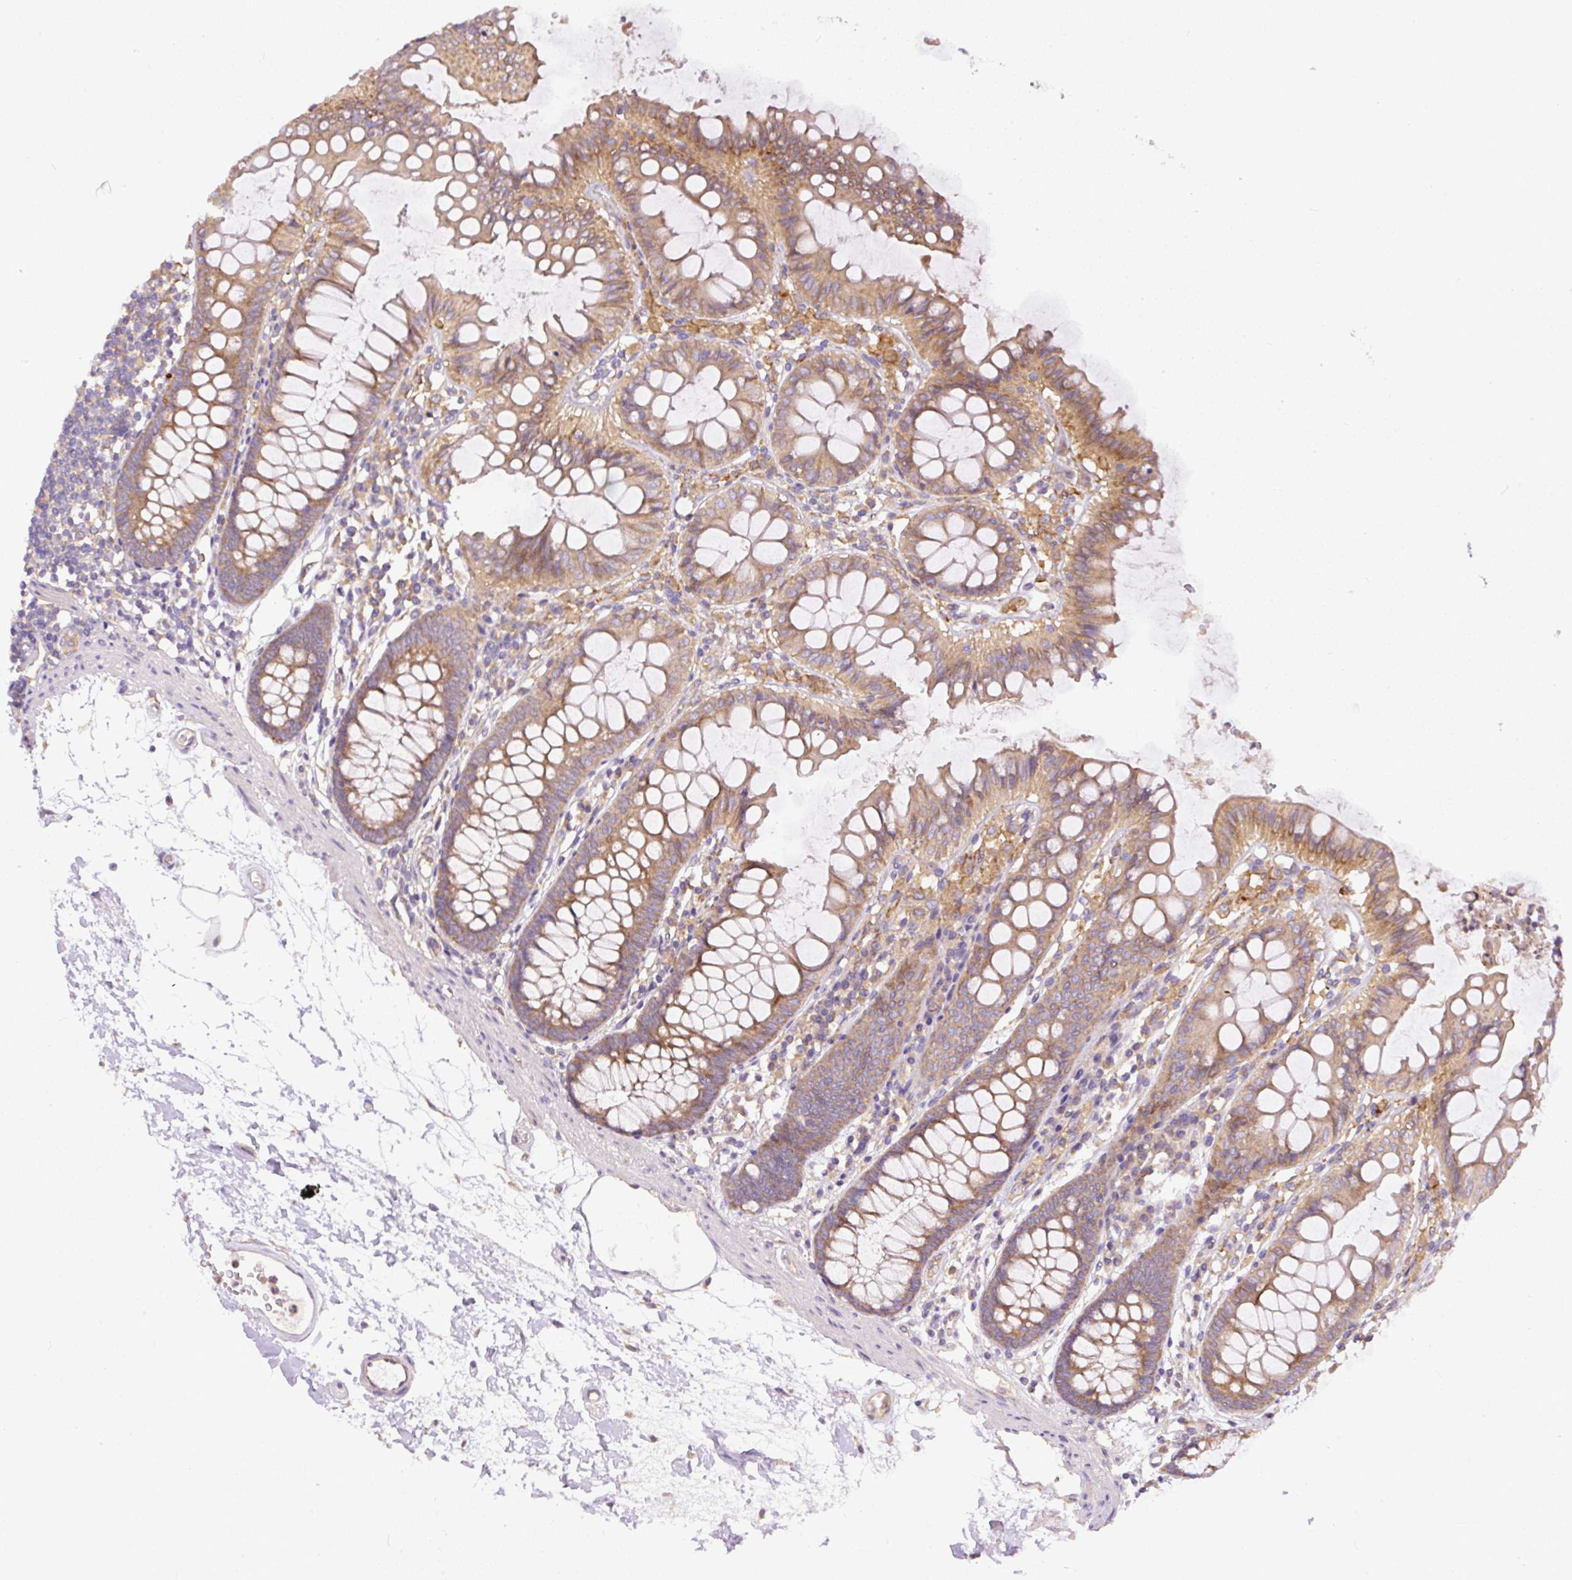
{"staining": {"intensity": "weak", "quantity": ">75%", "location": "cytoplasmic/membranous"}, "tissue": "colon", "cell_type": "Endothelial cells", "image_type": "normal", "snomed": [{"axis": "morphology", "description": "Normal tissue, NOS"}, {"axis": "topography", "description": "Colon"}], "caption": "The micrograph exhibits staining of unremarkable colon, revealing weak cytoplasmic/membranous protein expression (brown color) within endothelial cells.", "gene": "DAPK1", "patient": {"sex": "female", "age": 84}}